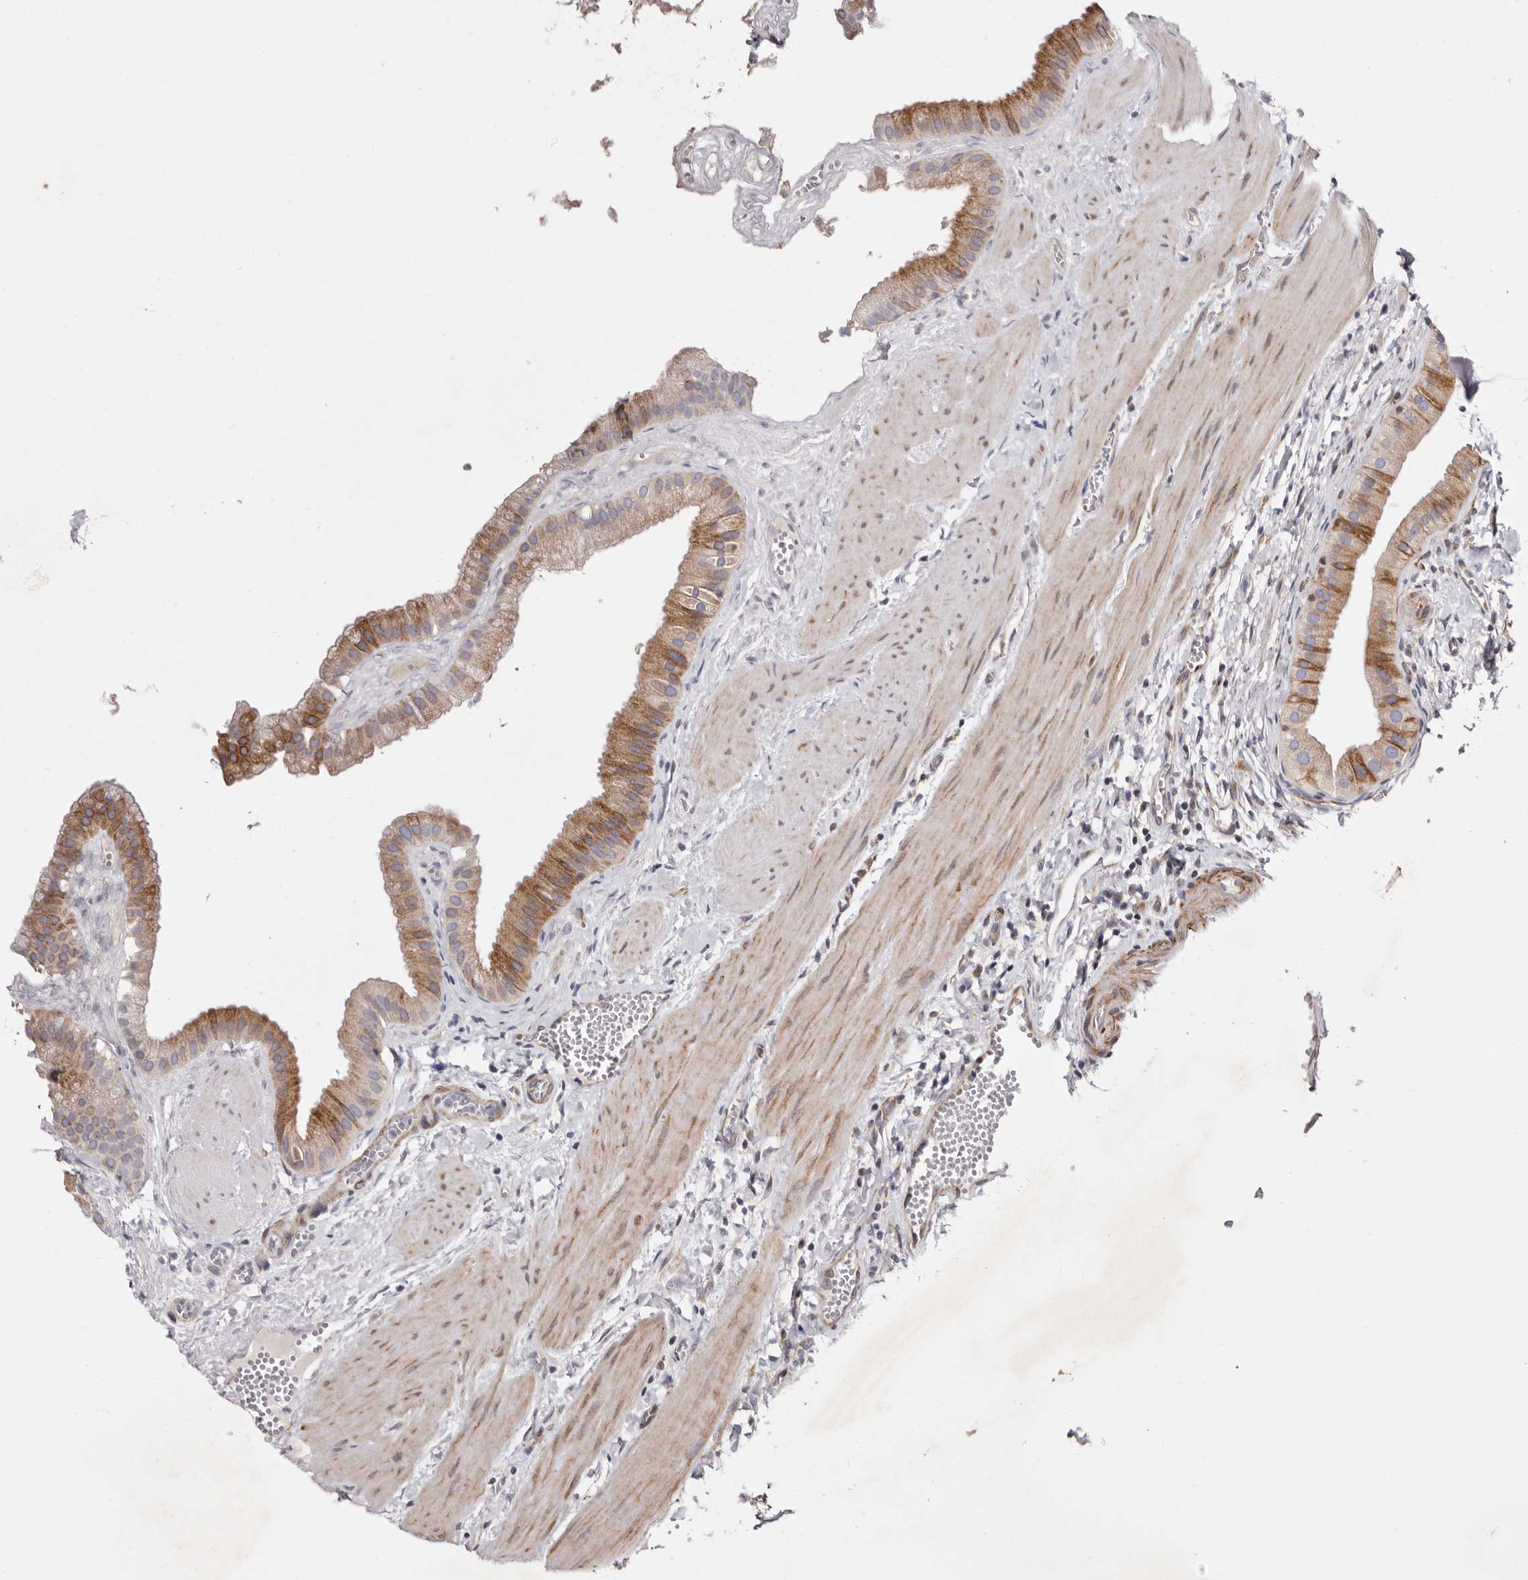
{"staining": {"intensity": "moderate", "quantity": ">75%", "location": "cytoplasmic/membranous"}, "tissue": "gallbladder", "cell_type": "Glandular cells", "image_type": "normal", "snomed": [{"axis": "morphology", "description": "Normal tissue, NOS"}, {"axis": "topography", "description": "Gallbladder"}], "caption": "This photomicrograph demonstrates unremarkable gallbladder stained with immunohistochemistry to label a protein in brown. The cytoplasmic/membranous of glandular cells show moderate positivity for the protein. Nuclei are counter-stained blue.", "gene": "TIMM17B", "patient": {"sex": "male", "age": 55}}